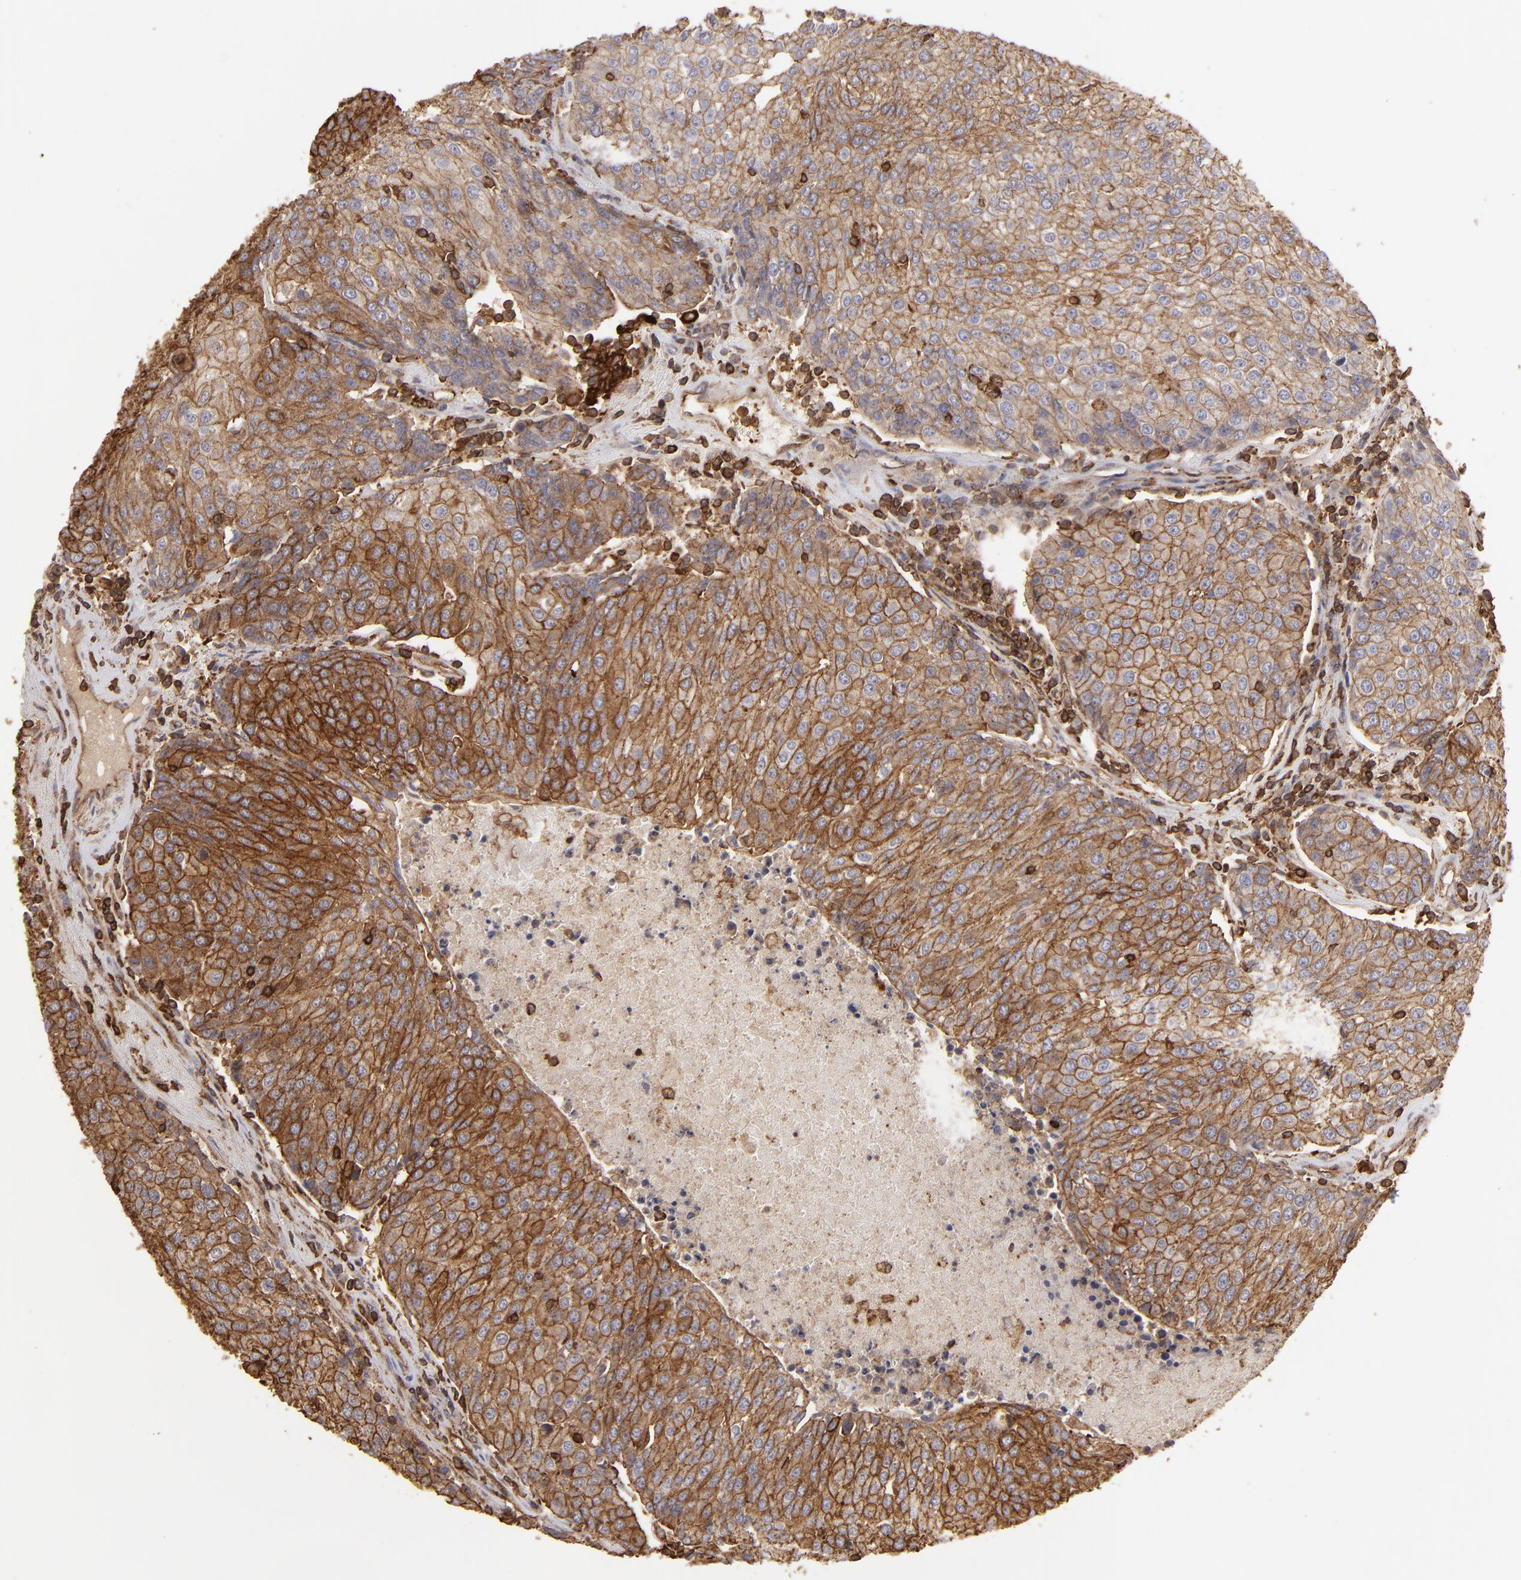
{"staining": {"intensity": "moderate", "quantity": ">75%", "location": "cytoplasmic/membranous"}, "tissue": "urothelial cancer", "cell_type": "Tumor cells", "image_type": "cancer", "snomed": [{"axis": "morphology", "description": "Urothelial carcinoma, High grade"}, {"axis": "topography", "description": "Urinary bladder"}], "caption": "Urothelial cancer stained with DAB (3,3'-diaminobenzidine) immunohistochemistry exhibits medium levels of moderate cytoplasmic/membranous expression in about >75% of tumor cells. (IHC, brightfield microscopy, high magnification).", "gene": "ACTB", "patient": {"sex": "female", "age": 85}}